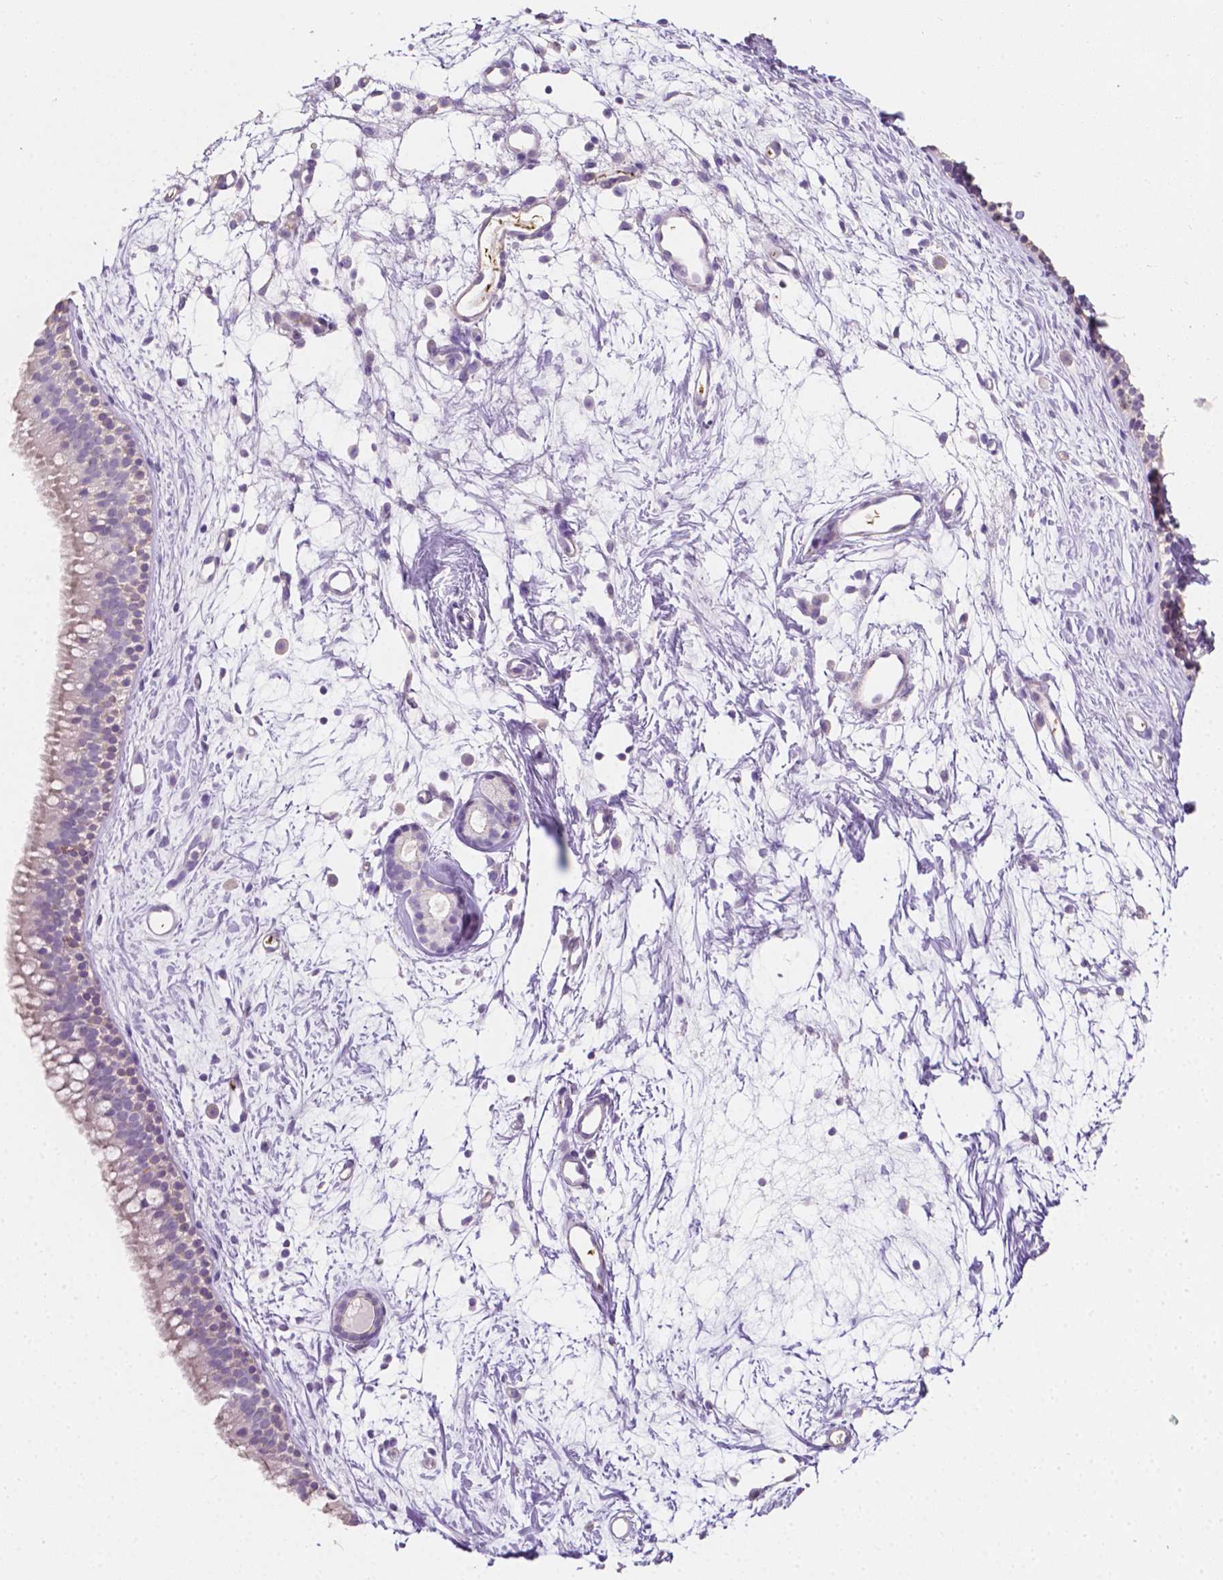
{"staining": {"intensity": "negative", "quantity": "none", "location": "none"}, "tissue": "nasopharynx", "cell_type": "Respiratory epithelial cells", "image_type": "normal", "snomed": [{"axis": "morphology", "description": "Normal tissue, NOS"}, {"axis": "topography", "description": "Nasopharynx"}], "caption": "Nasopharynx stained for a protein using IHC demonstrates no staining respiratory epithelial cells.", "gene": "EGFR", "patient": {"sex": "male", "age": 58}}